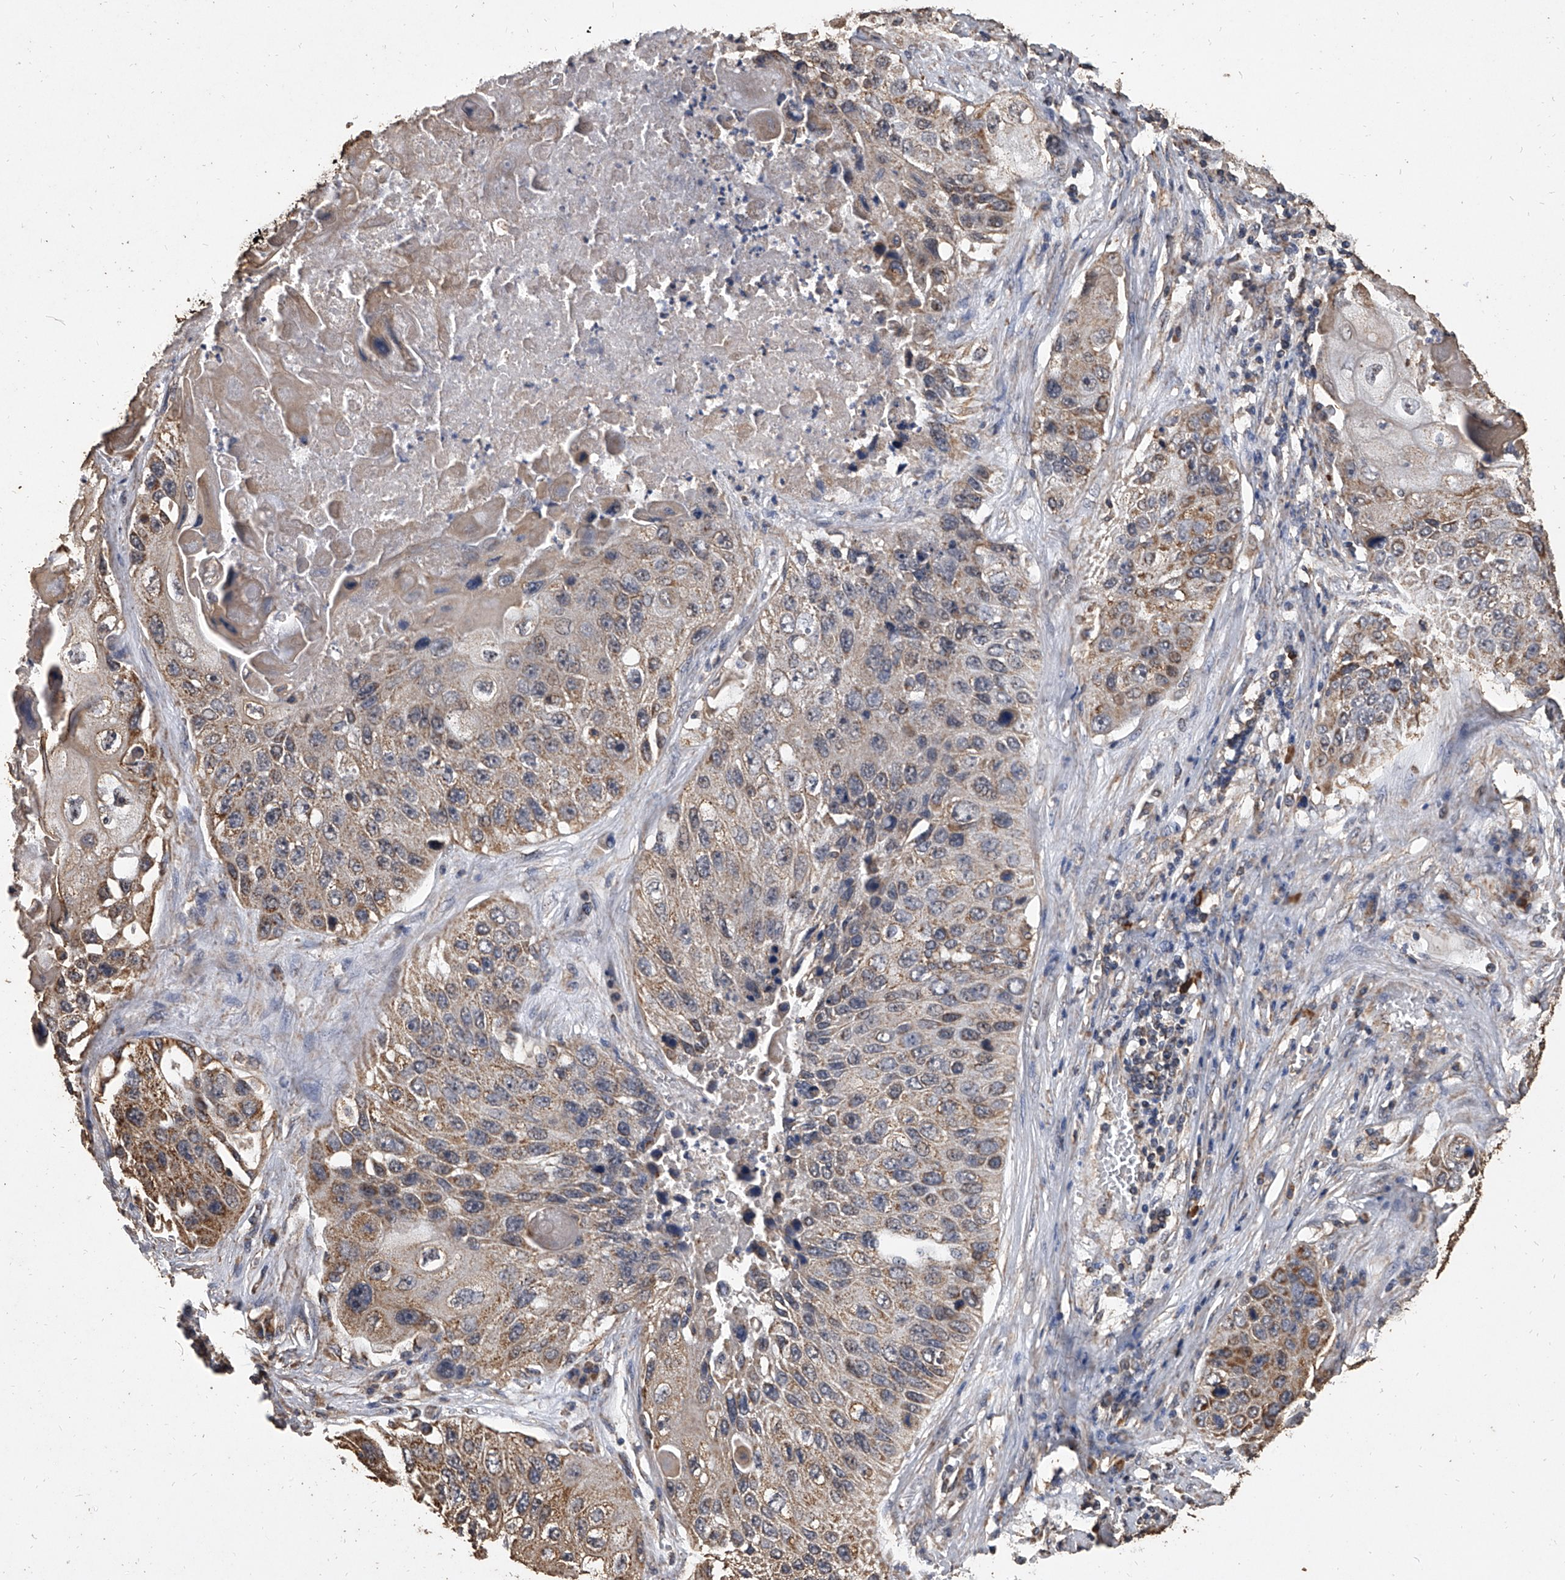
{"staining": {"intensity": "moderate", "quantity": ">75%", "location": "cytoplasmic/membranous"}, "tissue": "lung cancer", "cell_type": "Tumor cells", "image_type": "cancer", "snomed": [{"axis": "morphology", "description": "Squamous cell carcinoma, NOS"}, {"axis": "topography", "description": "Lung"}], "caption": "Protein expression analysis of lung squamous cell carcinoma displays moderate cytoplasmic/membranous staining in about >75% of tumor cells. (DAB (3,3'-diaminobenzidine) IHC with brightfield microscopy, high magnification).", "gene": "MRPL28", "patient": {"sex": "male", "age": 61}}